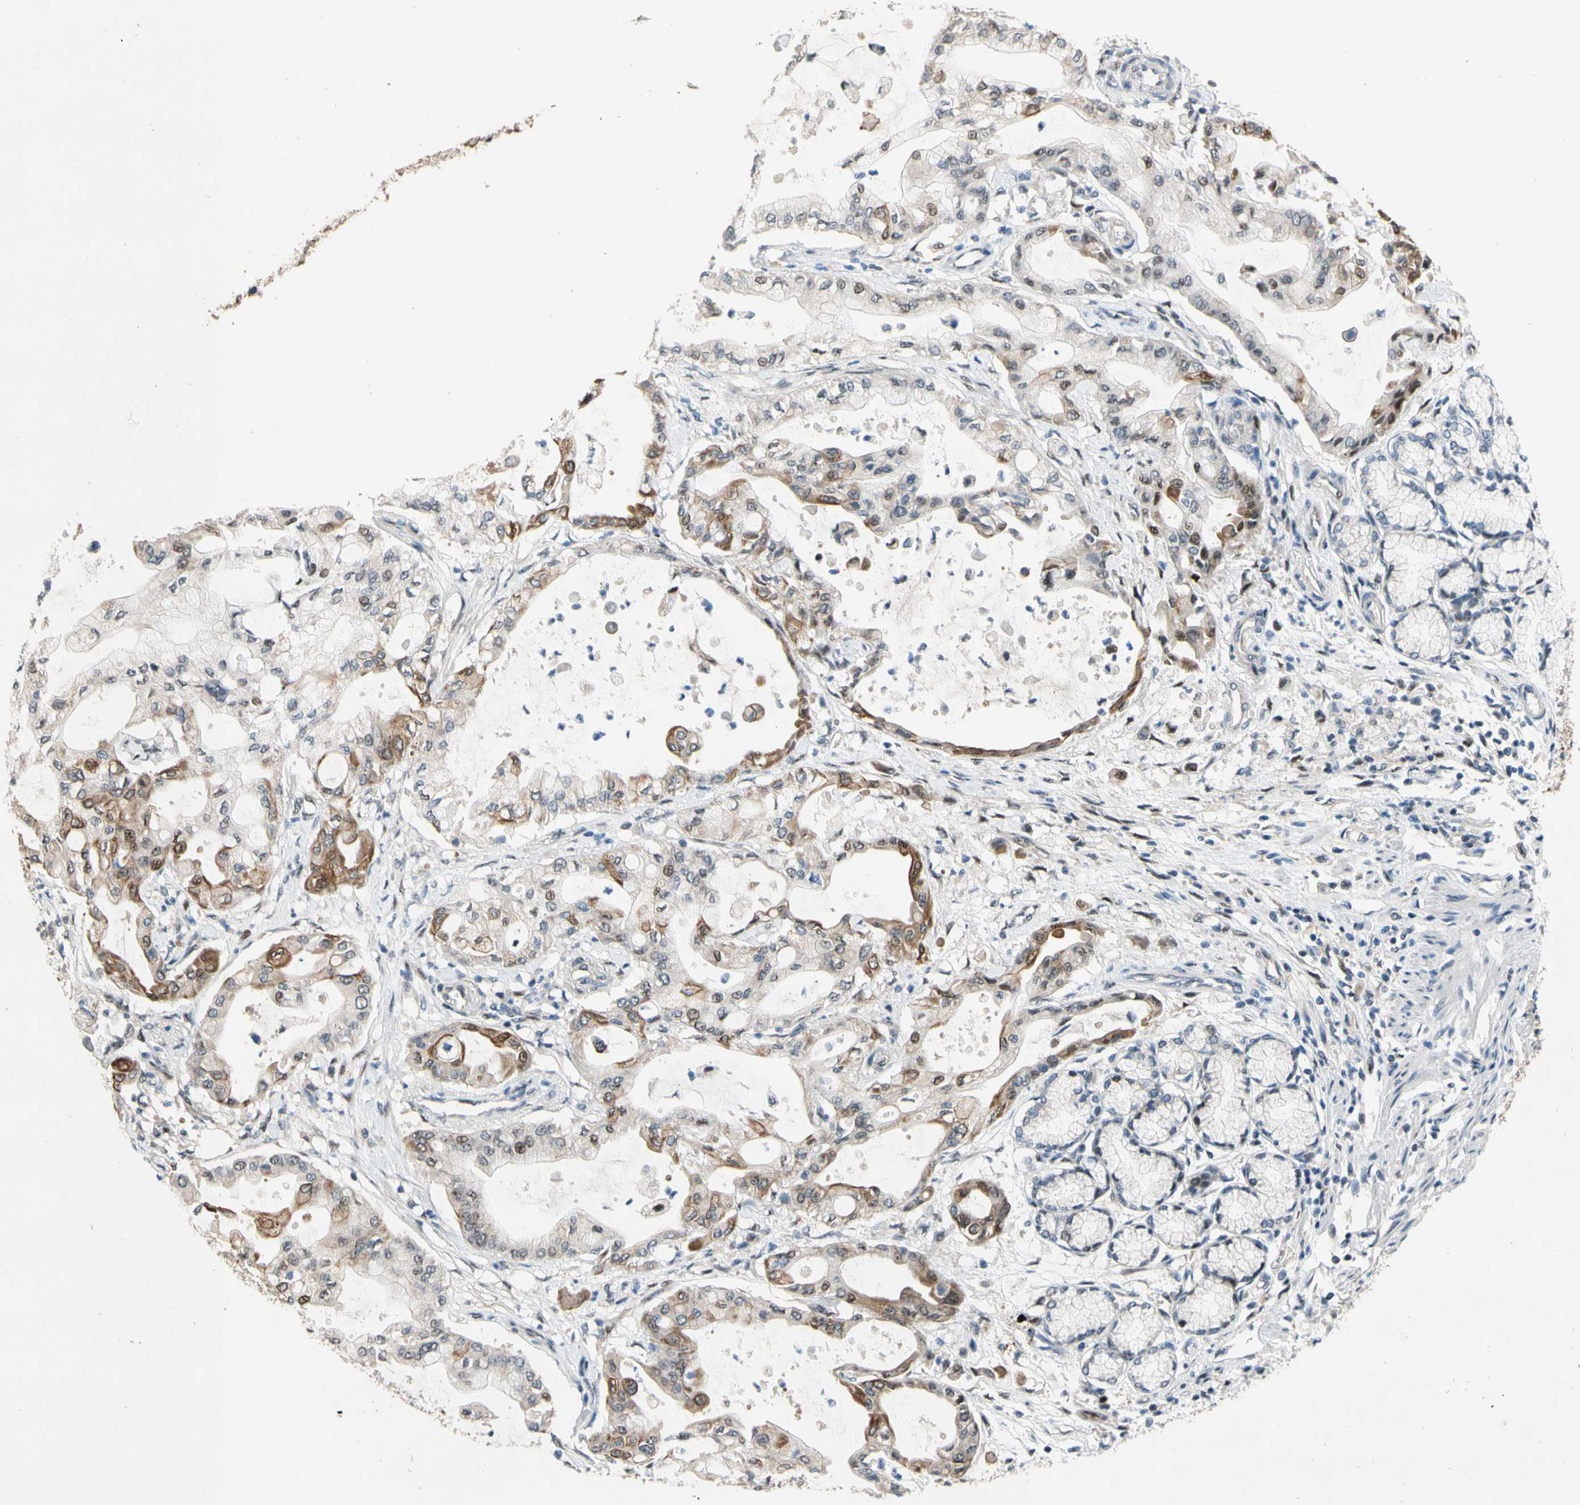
{"staining": {"intensity": "moderate", "quantity": "25%-75%", "location": "cytoplasmic/membranous"}, "tissue": "pancreatic cancer", "cell_type": "Tumor cells", "image_type": "cancer", "snomed": [{"axis": "morphology", "description": "Adenocarcinoma, NOS"}, {"axis": "morphology", "description": "Adenocarcinoma, metastatic, NOS"}, {"axis": "topography", "description": "Lymph node"}, {"axis": "topography", "description": "Pancreas"}, {"axis": "topography", "description": "Duodenum"}], "caption": "A brown stain labels moderate cytoplasmic/membranous positivity of a protein in human pancreatic metastatic adenocarcinoma tumor cells. The staining is performed using DAB (3,3'-diaminobenzidine) brown chromogen to label protein expression. The nuclei are counter-stained blue using hematoxylin.", "gene": "ZNF184", "patient": {"sex": "female", "age": 64}}